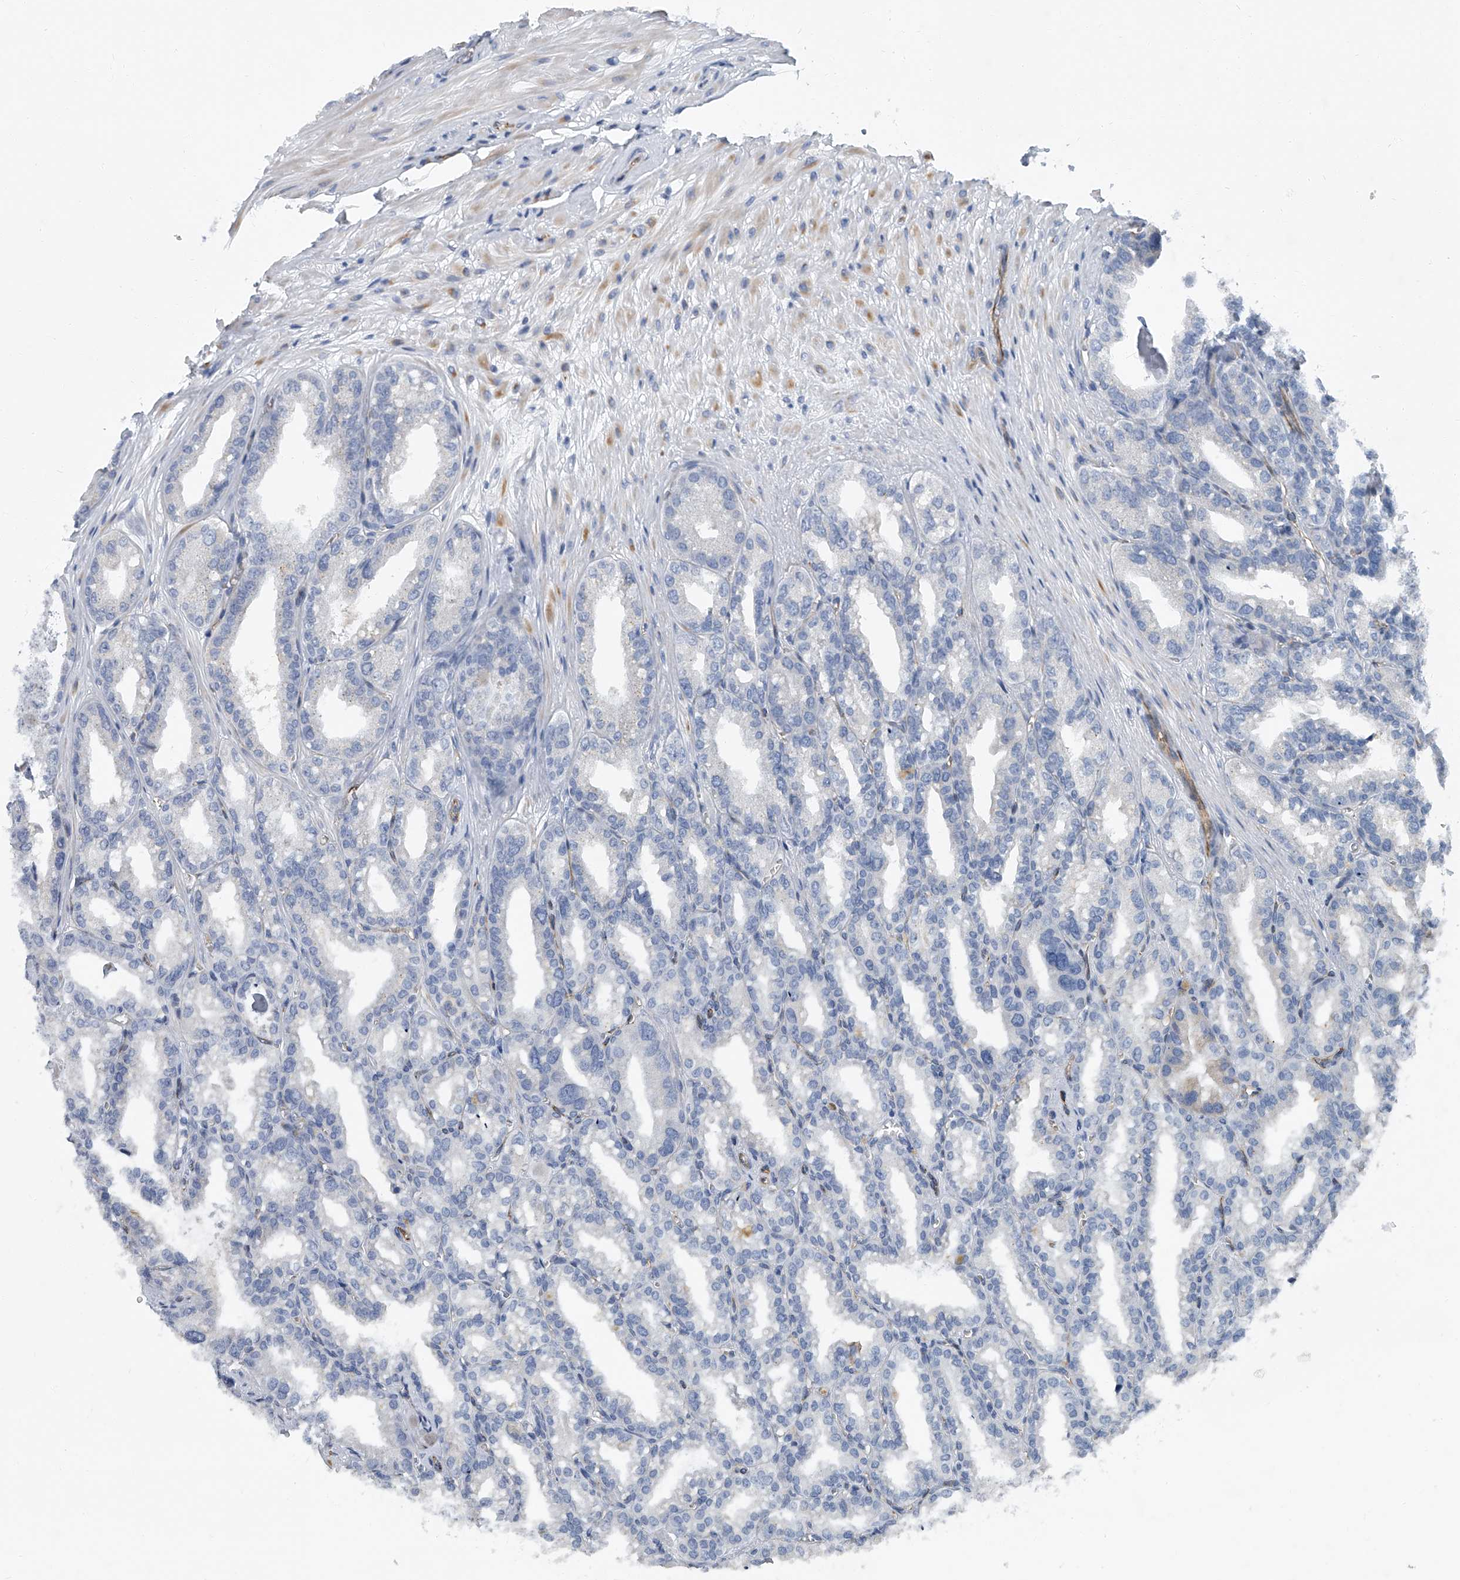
{"staining": {"intensity": "negative", "quantity": "none", "location": "none"}, "tissue": "seminal vesicle", "cell_type": "Glandular cells", "image_type": "normal", "snomed": [{"axis": "morphology", "description": "Normal tissue, NOS"}, {"axis": "topography", "description": "Prostate"}, {"axis": "topography", "description": "Seminal veicle"}], "caption": "Glandular cells are negative for brown protein staining in unremarkable seminal vesicle. (Brightfield microscopy of DAB (3,3'-diaminobenzidine) immunohistochemistry (IHC) at high magnification).", "gene": "KIRREL1", "patient": {"sex": "male", "age": 51}}